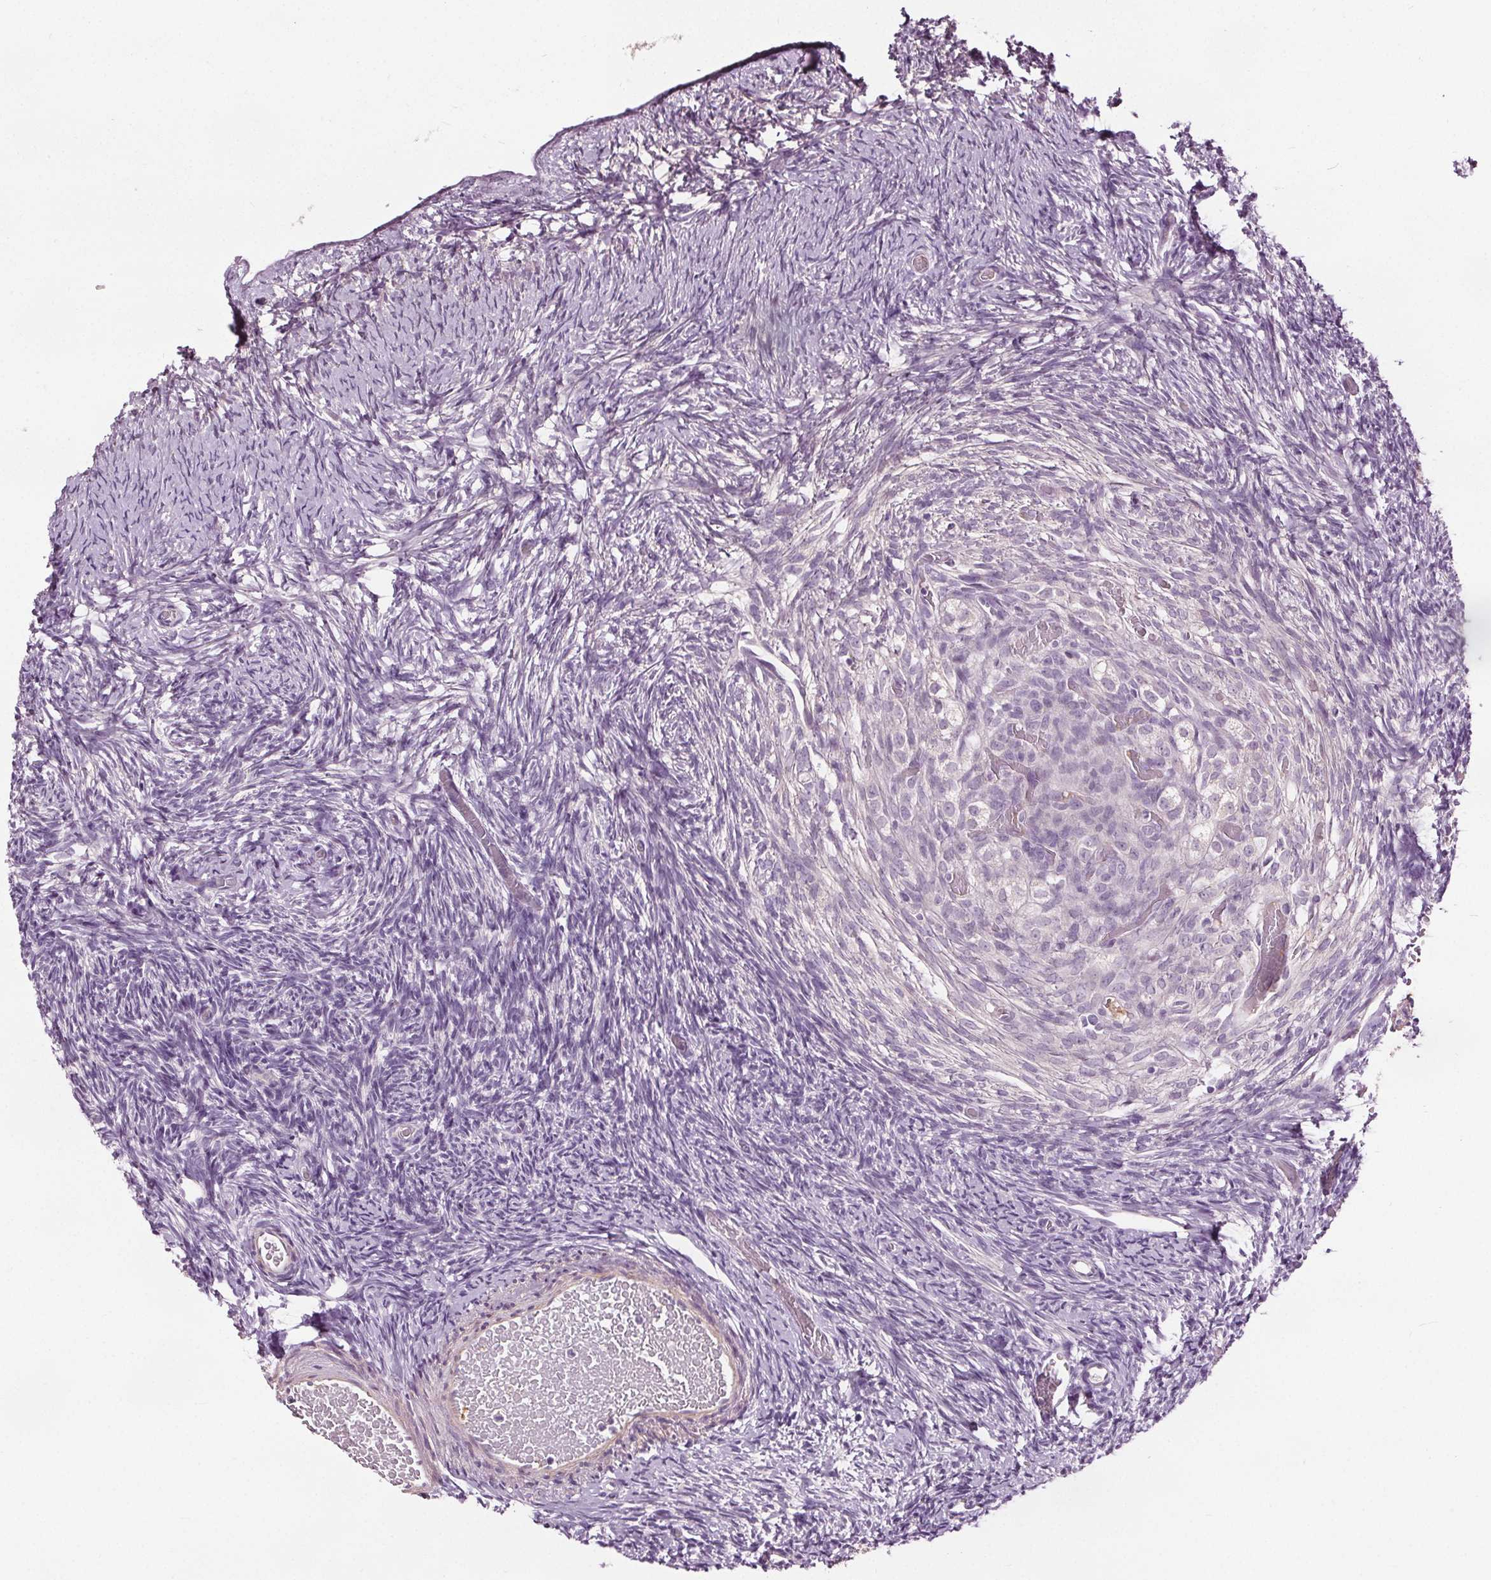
{"staining": {"intensity": "negative", "quantity": "none", "location": "none"}, "tissue": "ovary", "cell_type": "Ovarian stroma cells", "image_type": "normal", "snomed": [{"axis": "morphology", "description": "Normal tissue, NOS"}, {"axis": "topography", "description": "Ovary"}], "caption": "An image of human ovary is negative for staining in ovarian stroma cells. (DAB IHC visualized using brightfield microscopy, high magnification).", "gene": "RASA1", "patient": {"sex": "female", "age": 39}}